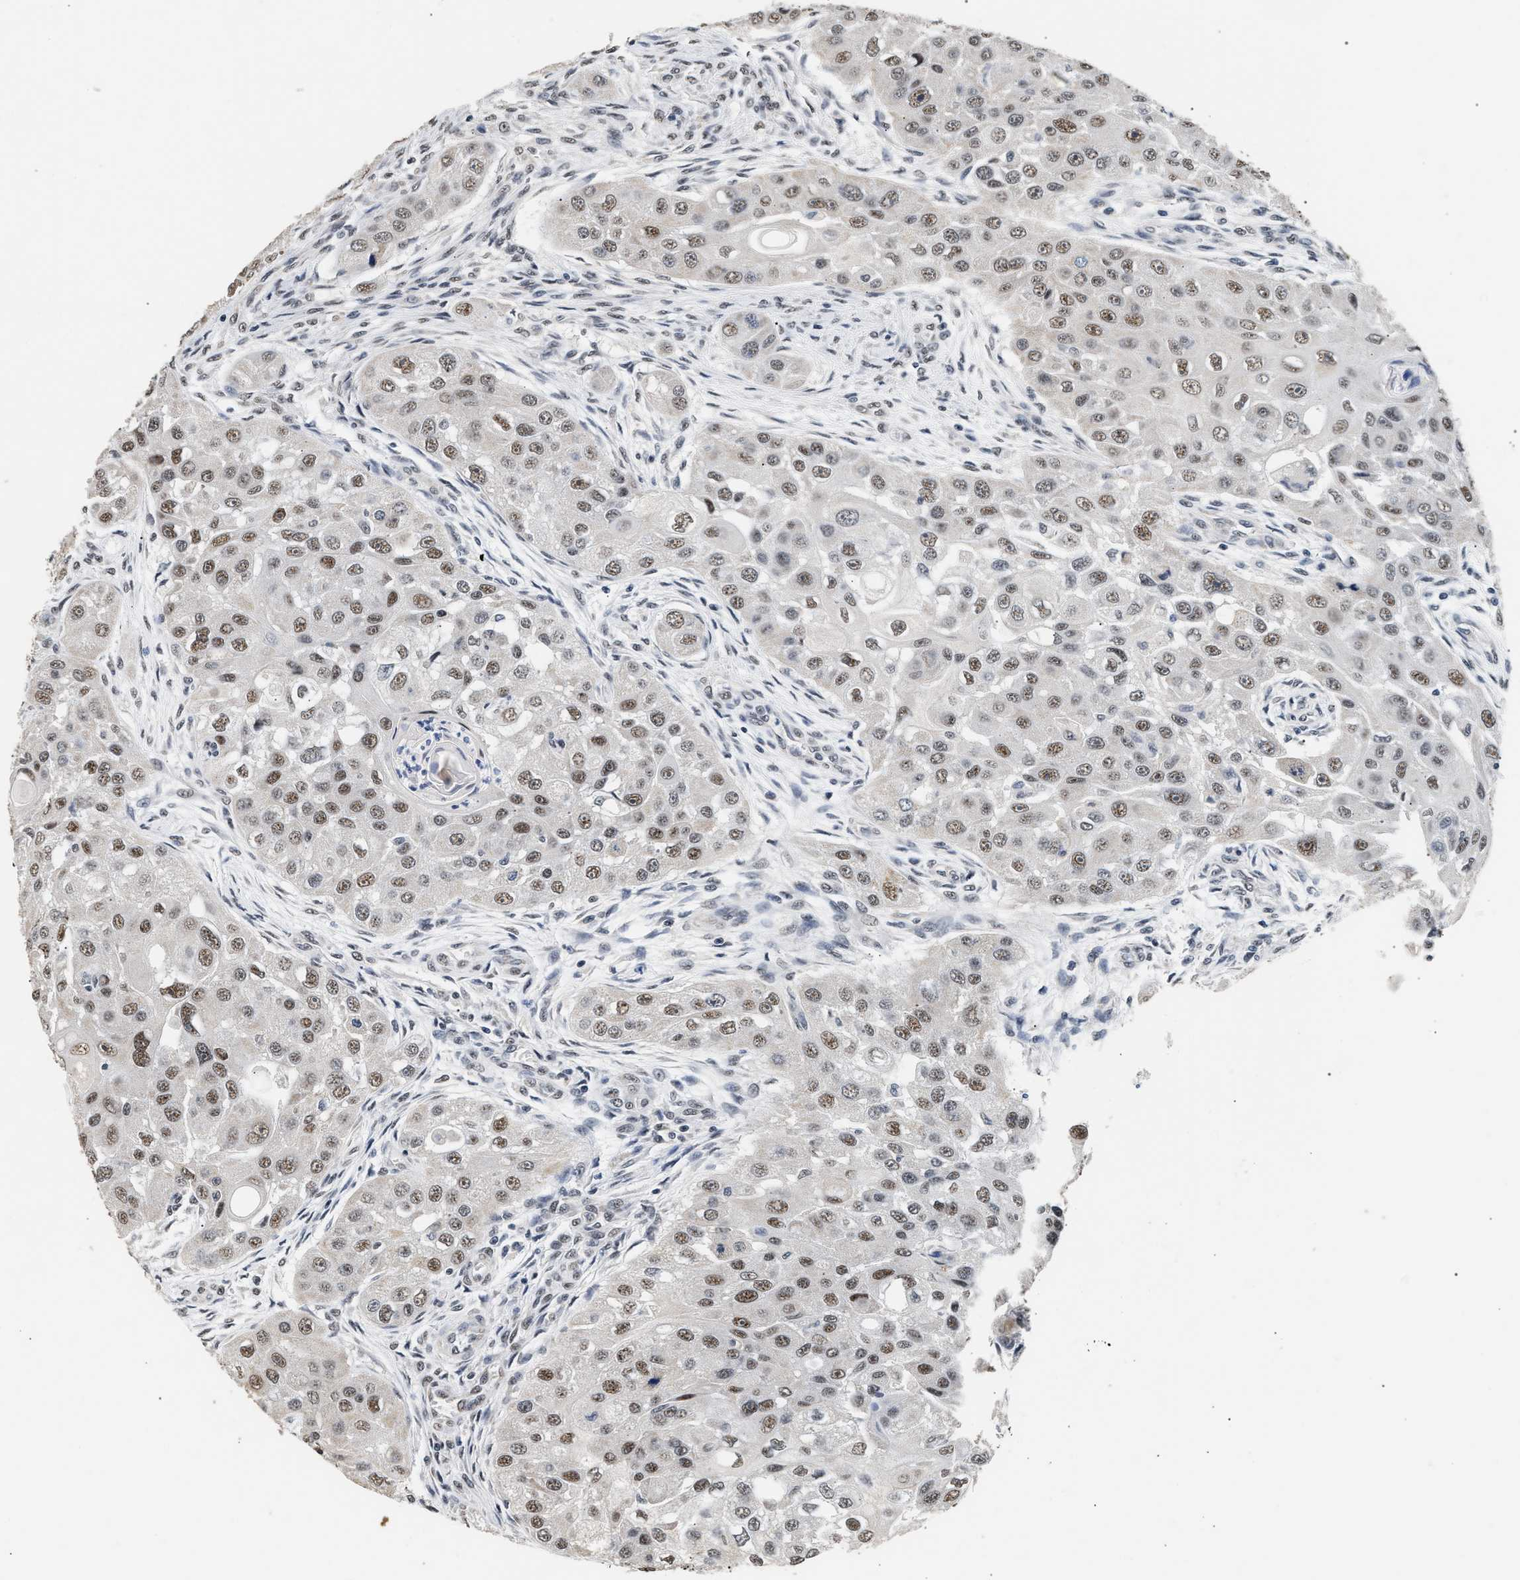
{"staining": {"intensity": "weak", "quantity": ">75%", "location": "nuclear"}, "tissue": "head and neck cancer", "cell_type": "Tumor cells", "image_type": "cancer", "snomed": [{"axis": "morphology", "description": "Normal tissue, NOS"}, {"axis": "morphology", "description": "Squamous cell carcinoma, NOS"}, {"axis": "topography", "description": "Skeletal muscle"}, {"axis": "topography", "description": "Head-Neck"}], "caption": "Weak nuclear protein staining is appreciated in about >75% of tumor cells in head and neck cancer (squamous cell carcinoma).", "gene": "THOC1", "patient": {"sex": "male", "age": 51}}